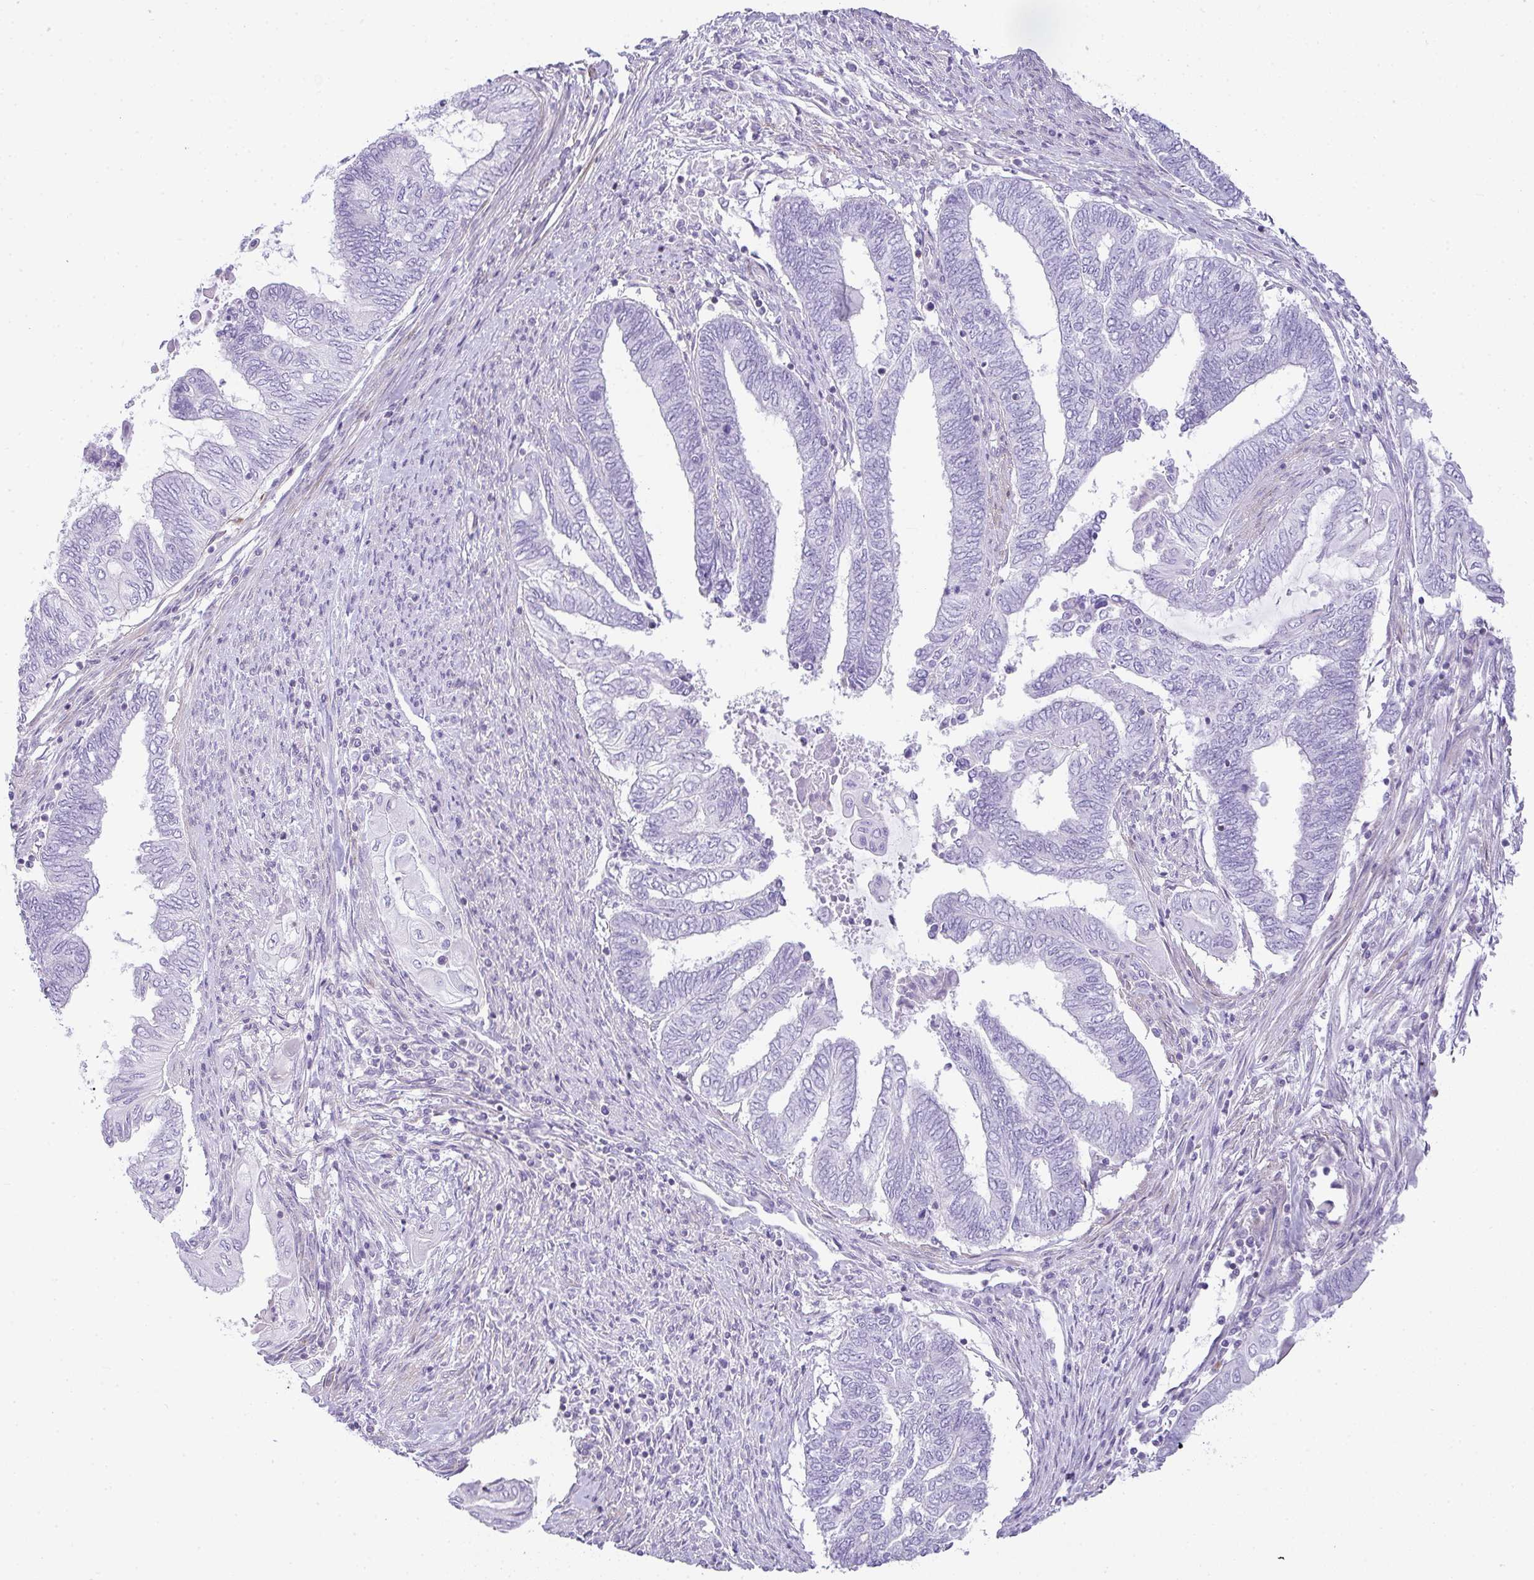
{"staining": {"intensity": "negative", "quantity": "none", "location": "none"}, "tissue": "endometrial cancer", "cell_type": "Tumor cells", "image_type": "cancer", "snomed": [{"axis": "morphology", "description": "Adenocarcinoma, NOS"}, {"axis": "topography", "description": "Uterus"}, {"axis": "topography", "description": "Endometrium"}], "caption": "Human adenocarcinoma (endometrial) stained for a protein using IHC demonstrates no expression in tumor cells.", "gene": "CDRT15", "patient": {"sex": "female", "age": 70}}